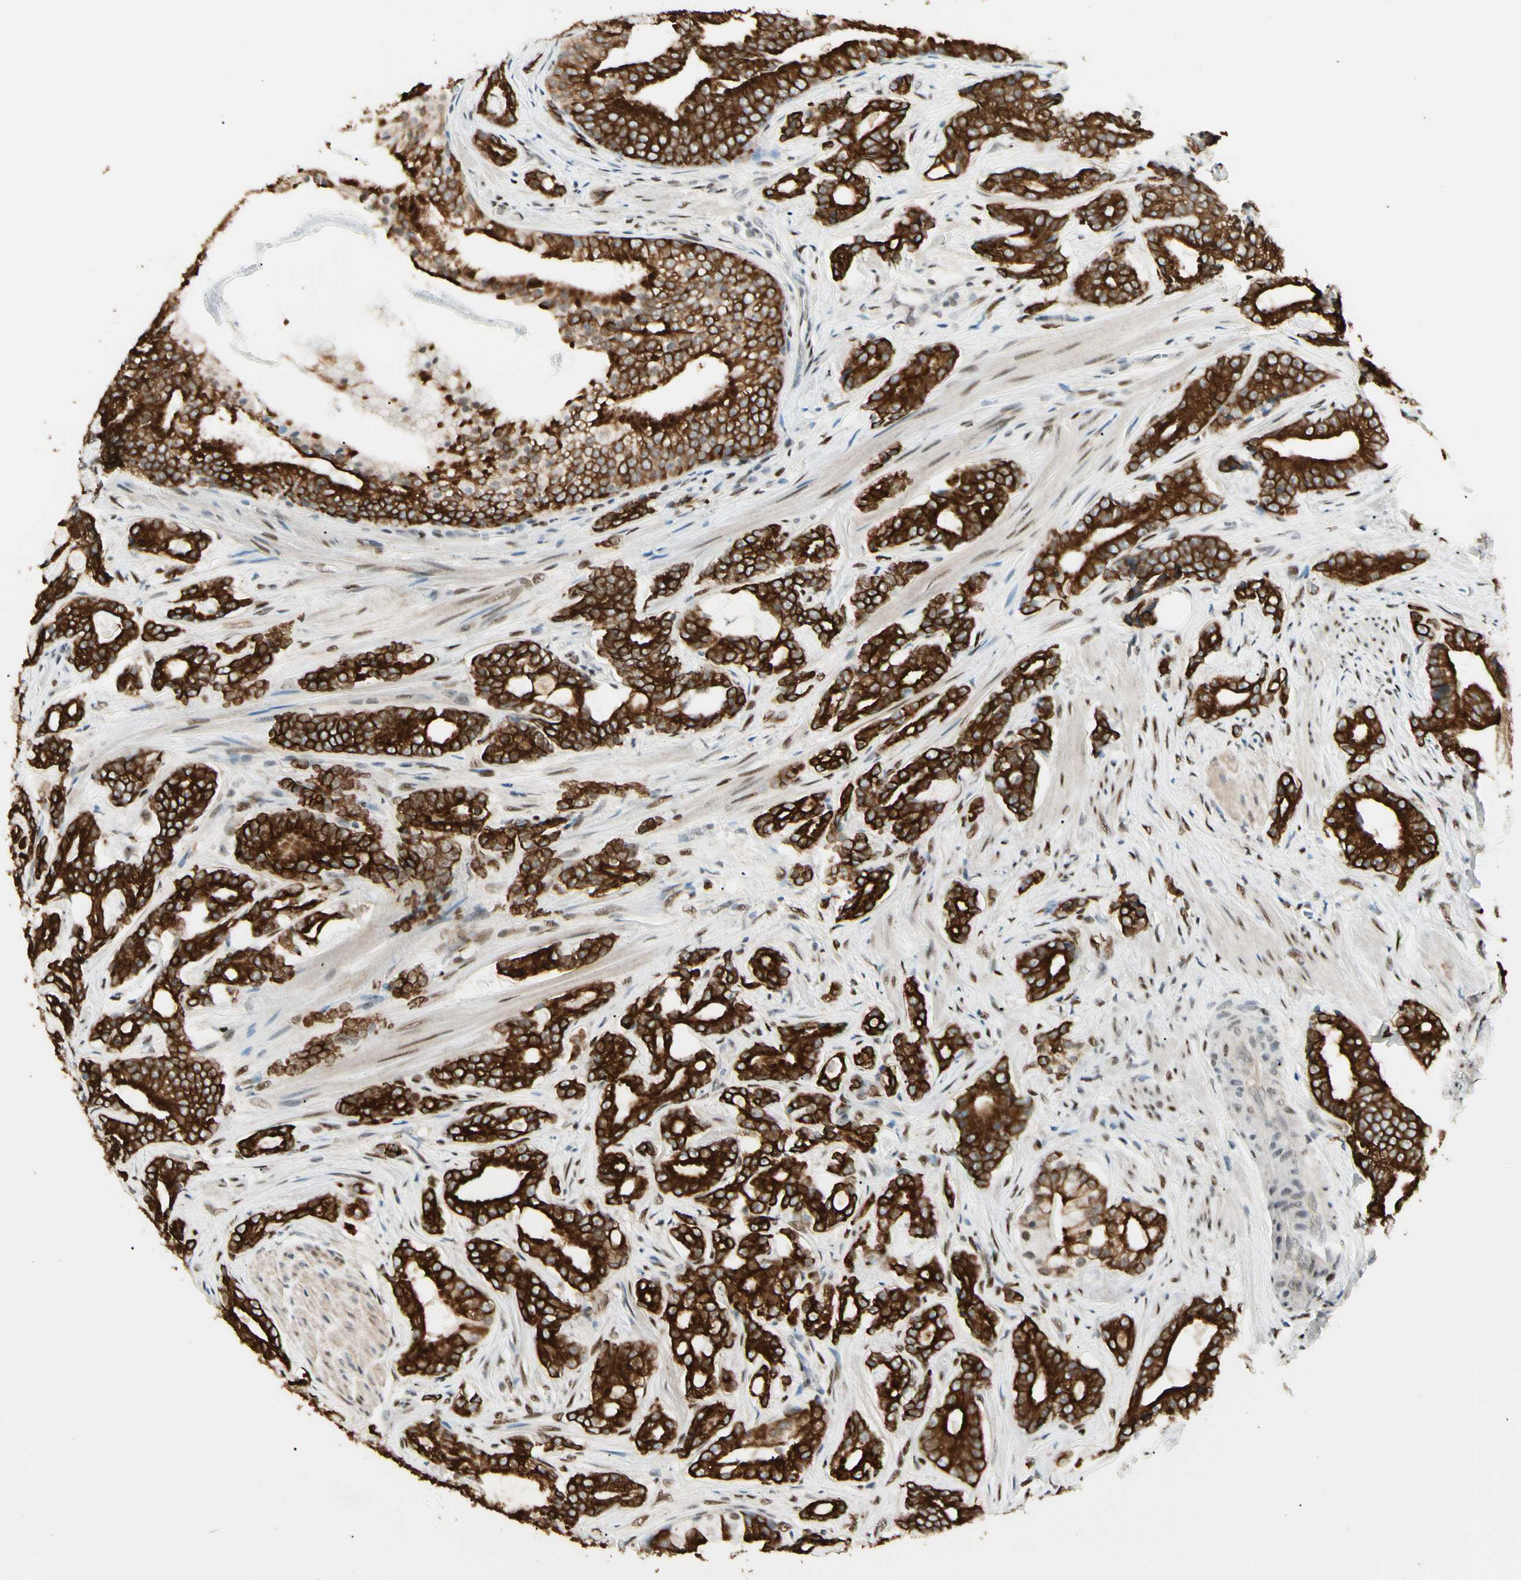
{"staining": {"intensity": "strong", "quantity": ">75%", "location": "cytoplasmic/membranous"}, "tissue": "prostate cancer", "cell_type": "Tumor cells", "image_type": "cancer", "snomed": [{"axis": "morphology", "description": "Adenocarcinoma, Low grade"}, {"axis": "topography", "description": "Prostate"}], "caption": "Immunohistochemical staining of human prostate adenocarcinoma (low-grade) shows high levels of strong cytoplasmic/membranous protein expression in approximately >75% of tumor cells.", "gene": "ATXN1", "patient": {"sex": "male", "age": 58}}